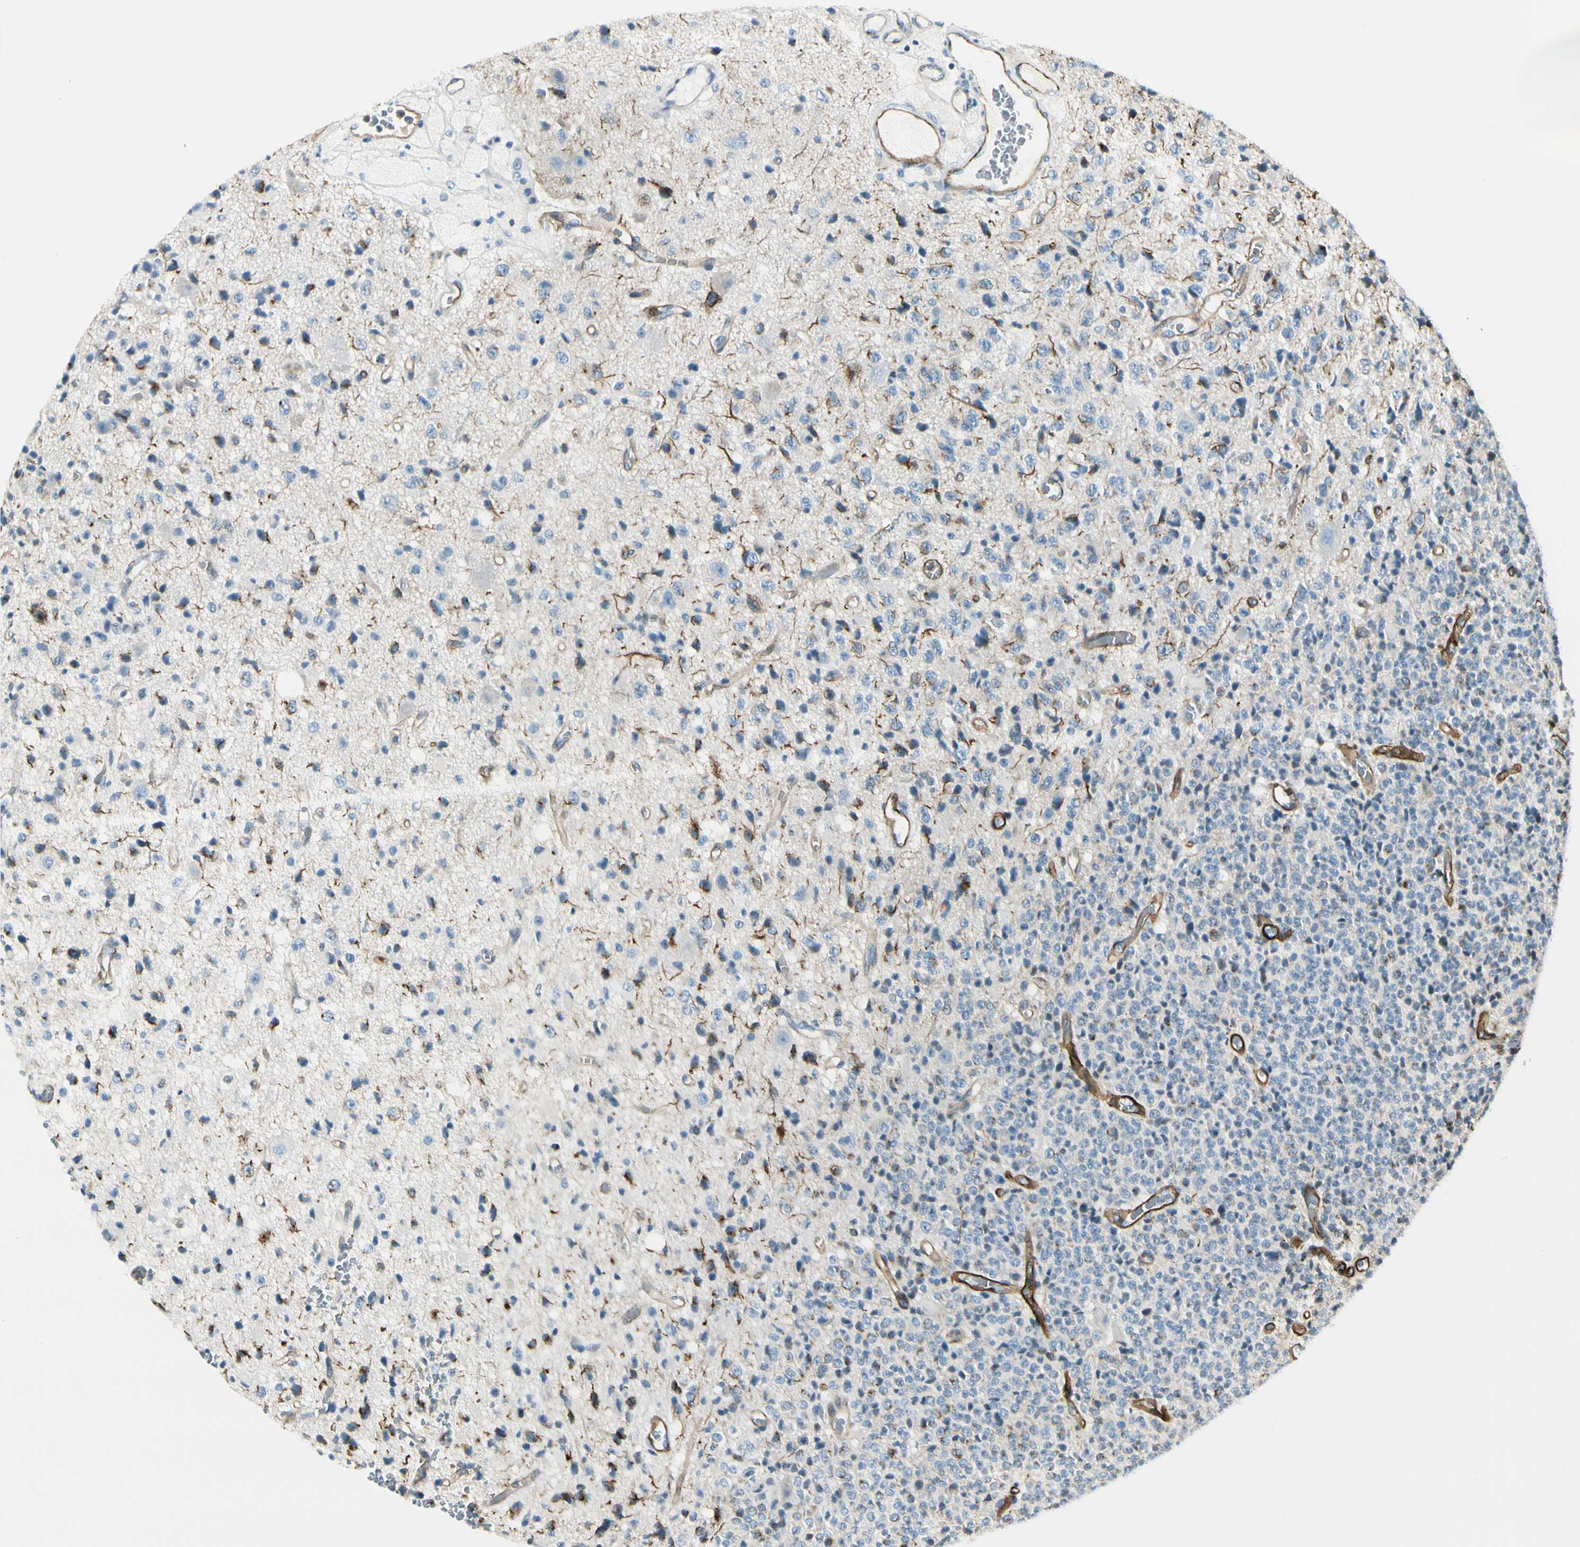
{"staining": {"intensity": "negative", "quantity": "none", "location": "none"}, "tissue": "glioma", "cell_type": "Tumor cells", "image_type": "cancer", "snomed": [{"axis": "morphology", "description": "Glioma, malignant, High grade"}, {"axis": "topography", "description": "pancreas cauda"}], "caption": "High power microscopy micrograph of an immunohistochemistry micrograph of high-grade glioma (malignant), revealing no significant positivity in tumor cells.", "gene": "CD93", "patient": {"sex": "male", "age": 60}}